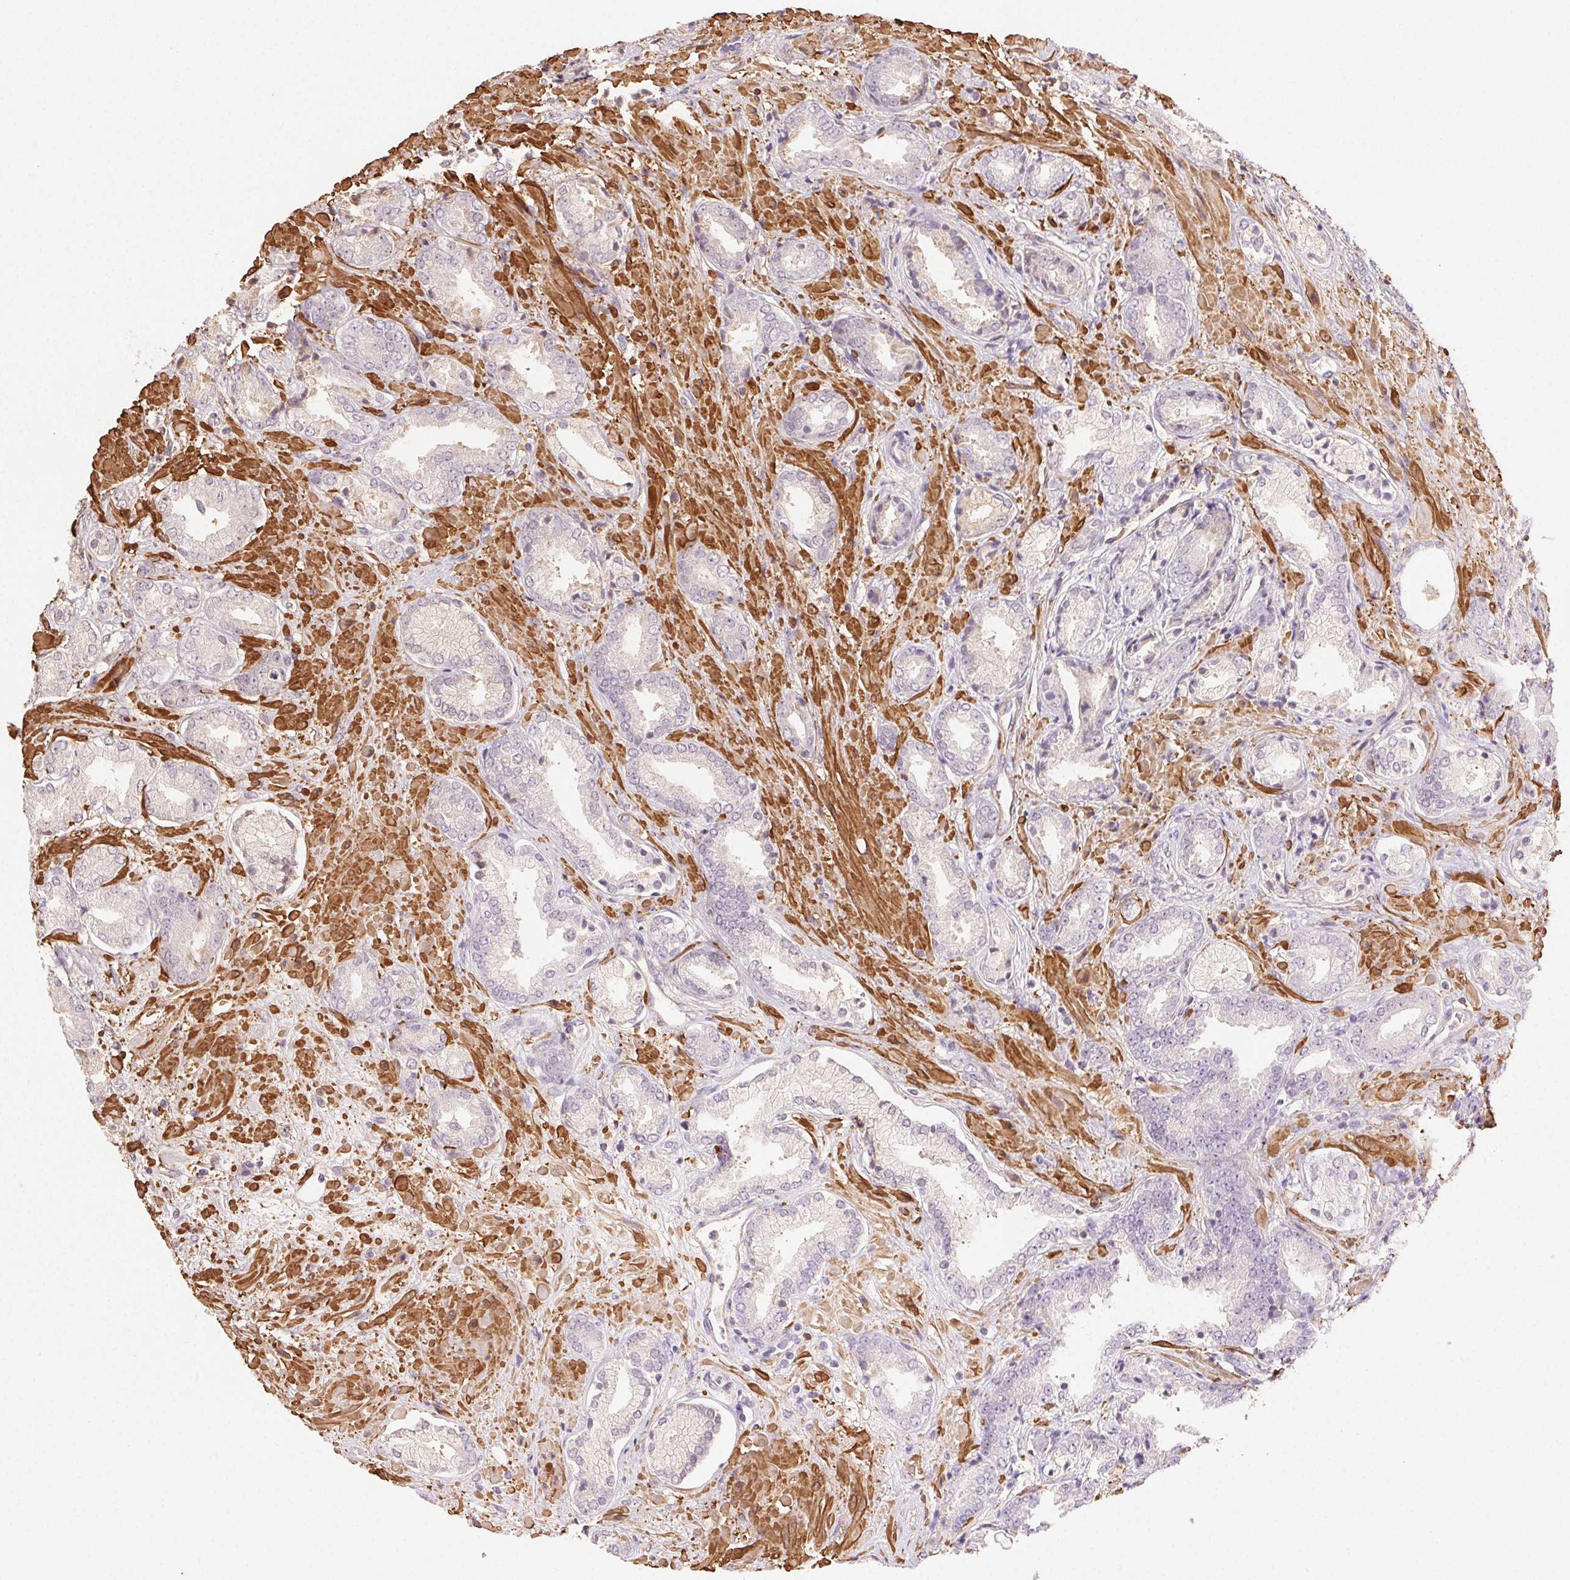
{"staining": {"intensity": "negative", "quantity": "none", "location": "none"}, "tissue": "prostate cancer", "cell_type": "Tumor cells", "image_type": "cancer", "snomed": [{"axis": "morphology", "description": "Adenocarcinoma, High grade"}, {"axis": "topography", "description": "Prostate"}], "caption": "IHC micrograph of neoplastic tissue: prostate cancer stained with DAB (3,3'-diaminobenzidine) demonstrates no significant protein expression in tumor cells.", "gene": "GPX8", "patient": {"sex": "male", "age": 56}}